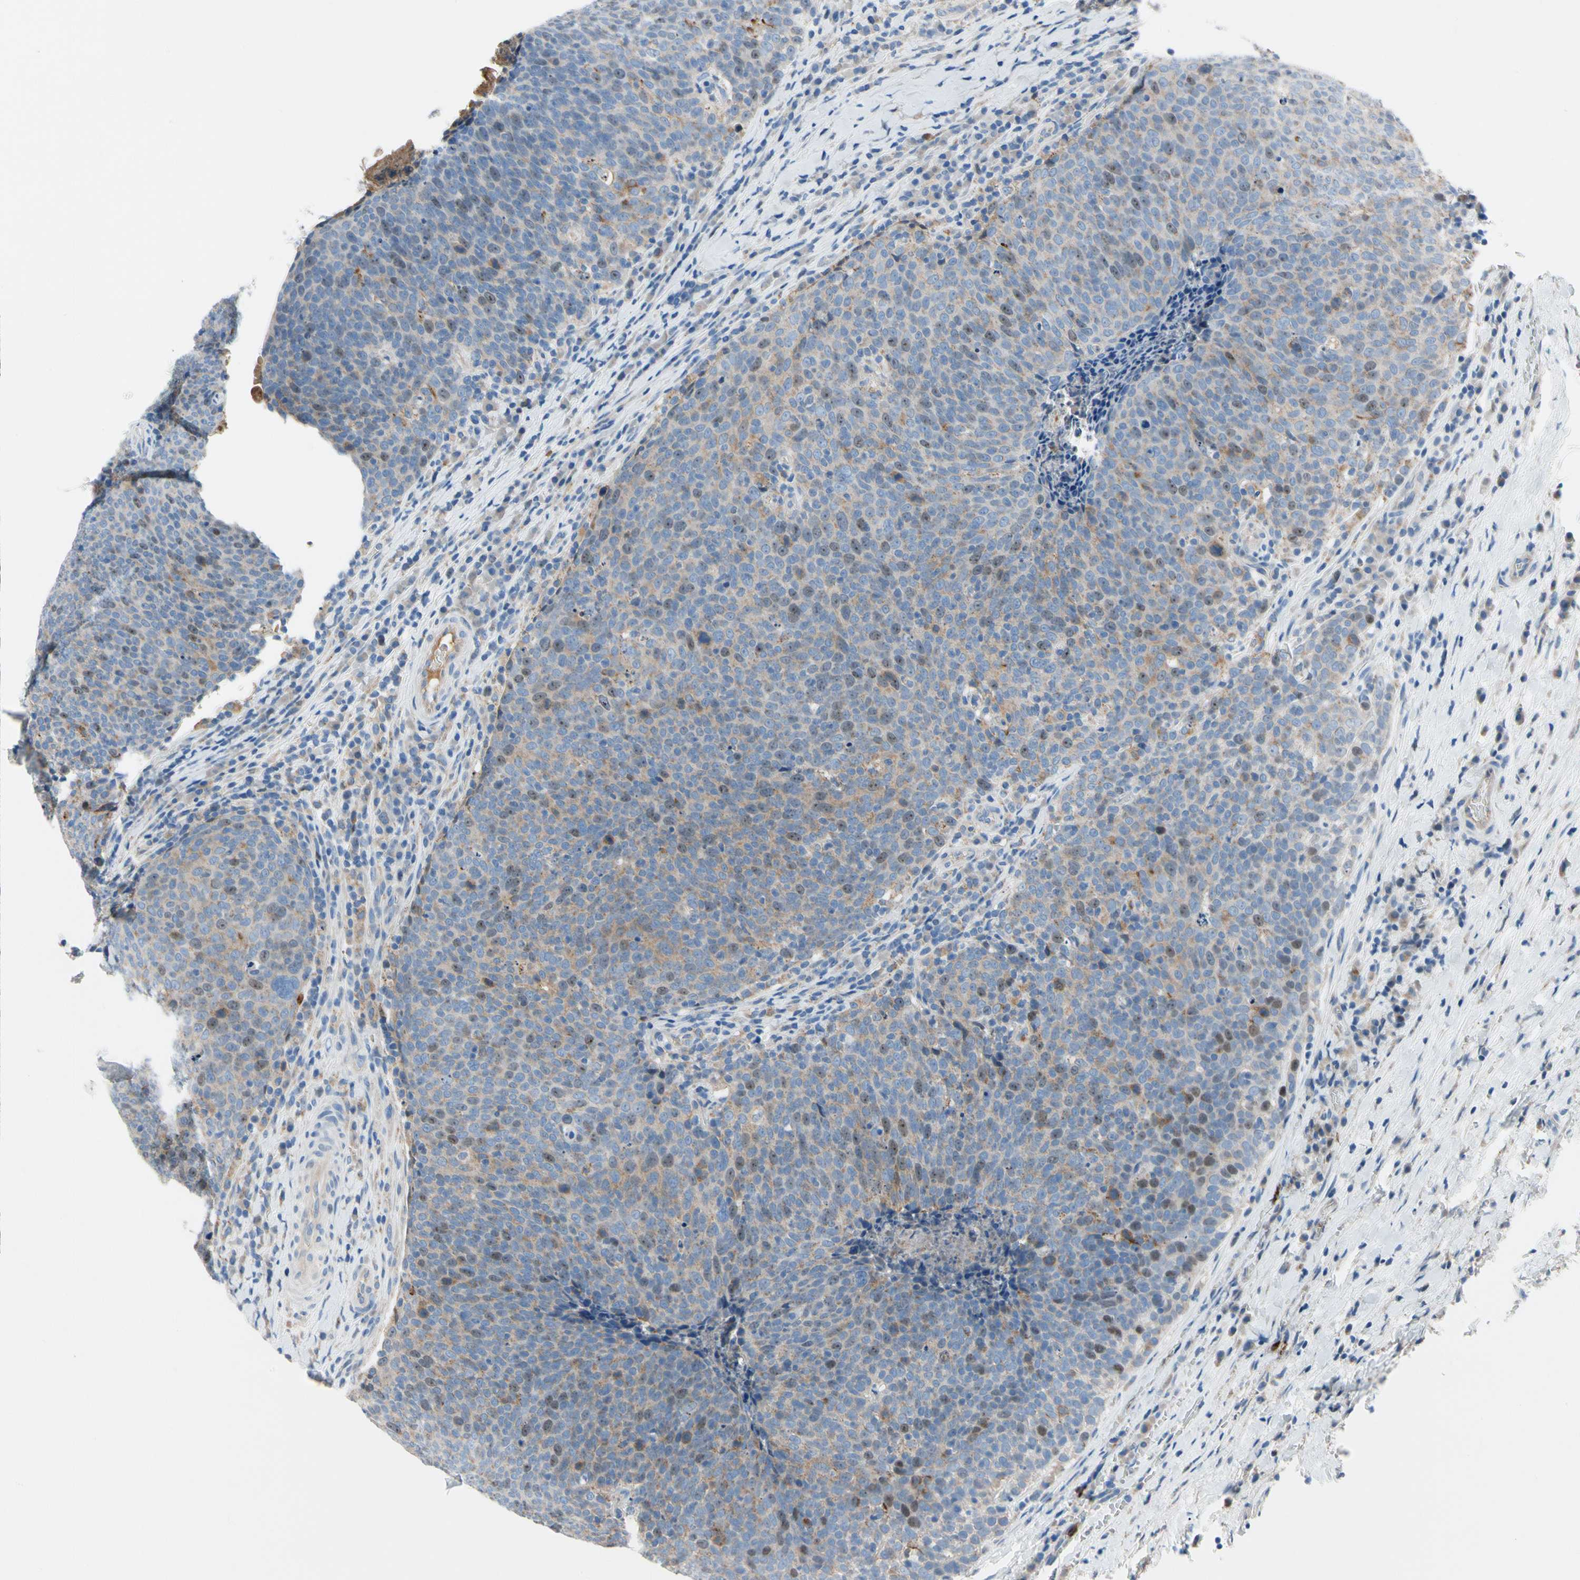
{"staining": {"intensity": "weak", "quantity": "<25%", "location": "nuclear"}, "tissue": "head and neck cancer", "cell_type": "Tumor cells", "image_type": "cancer", "snomed": [{"axis": "morphology", "description": "Squamous cell carcinoma, NOS"}, {"axis": "morphology", "description": "Squamous cell carcinoma, metastatic, NOS"}, {"axis": "topography", "description": "Lymph node"}, {"axis": "topography", "description": "Head-Neck"}], "caption": "High power microscopy micrograph of an IHC image of head and neck metastatic squamous cell carcinoma, revealing no significant expression in tumor cells. (Stains: DAB (3,3'-diaminobenzidine) IHC with hematoxylin counter stain, Microscopy: brightfield microscopy at high magnification).", "gene": "HJURP", "patient": {"sex": "male", "age": 62}}